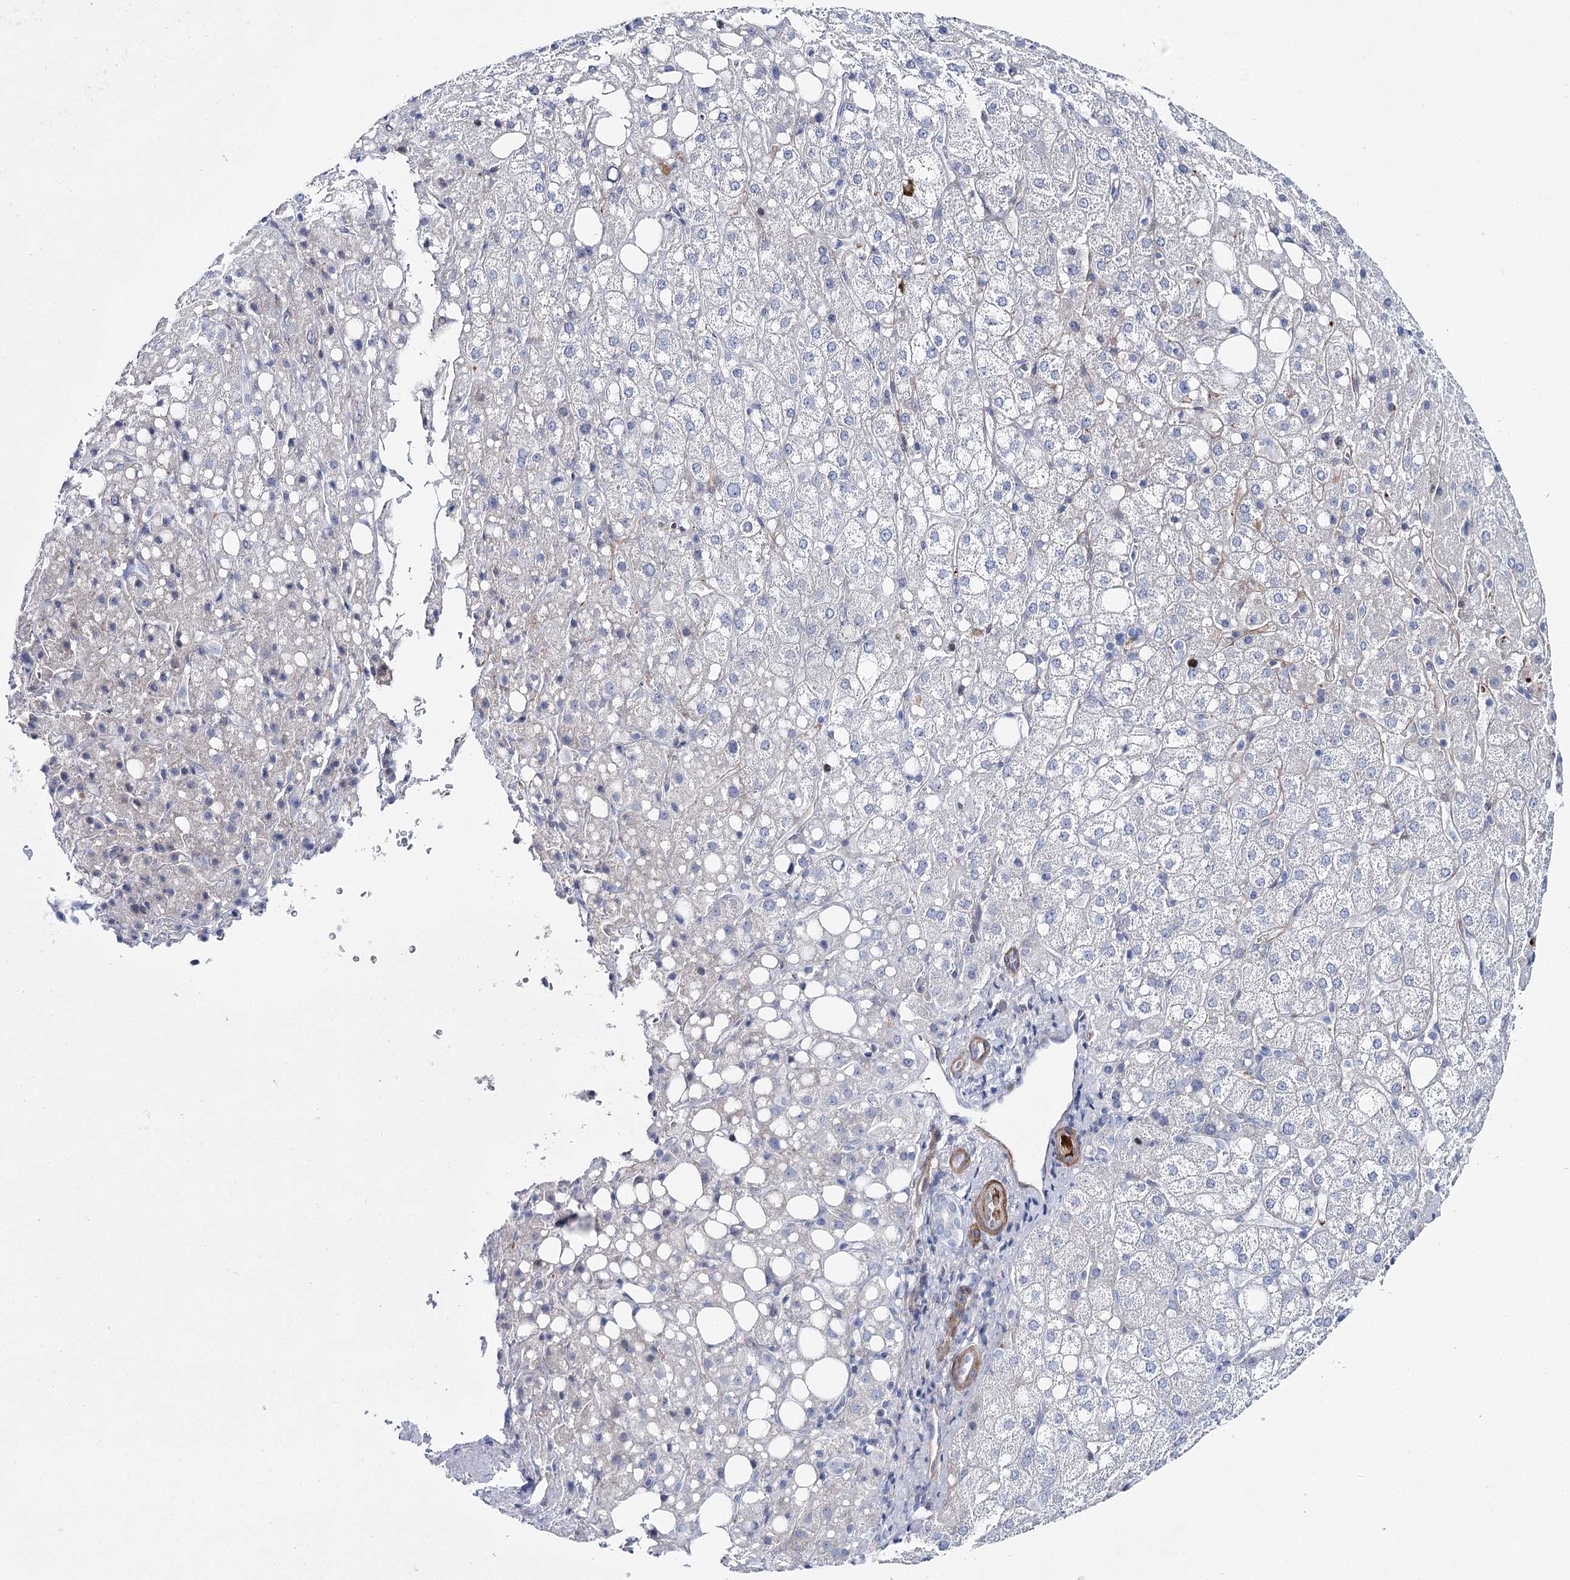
{"staining": {"intensity": "negative", "quantity": "none", "location": "none"}, "tissue": "liver cancer", "cell_type": "Tumor cells", "image_type": "cancer", "snomed": [{"axis": "morphology", "description": "Carcinoma, Hepatocellular, NOS"}, {"axis": "topography", "description": "Liver"}], "caption": "An immunohistochemistry (IHC) histopathology image of hepatocellular carcinoma (liver) is shown. There is no staining in tumor cells of hepatocellular carcinoma (liver).", "gene": "ANKRD23", "patient": {"sex": "male", "age": 80}}